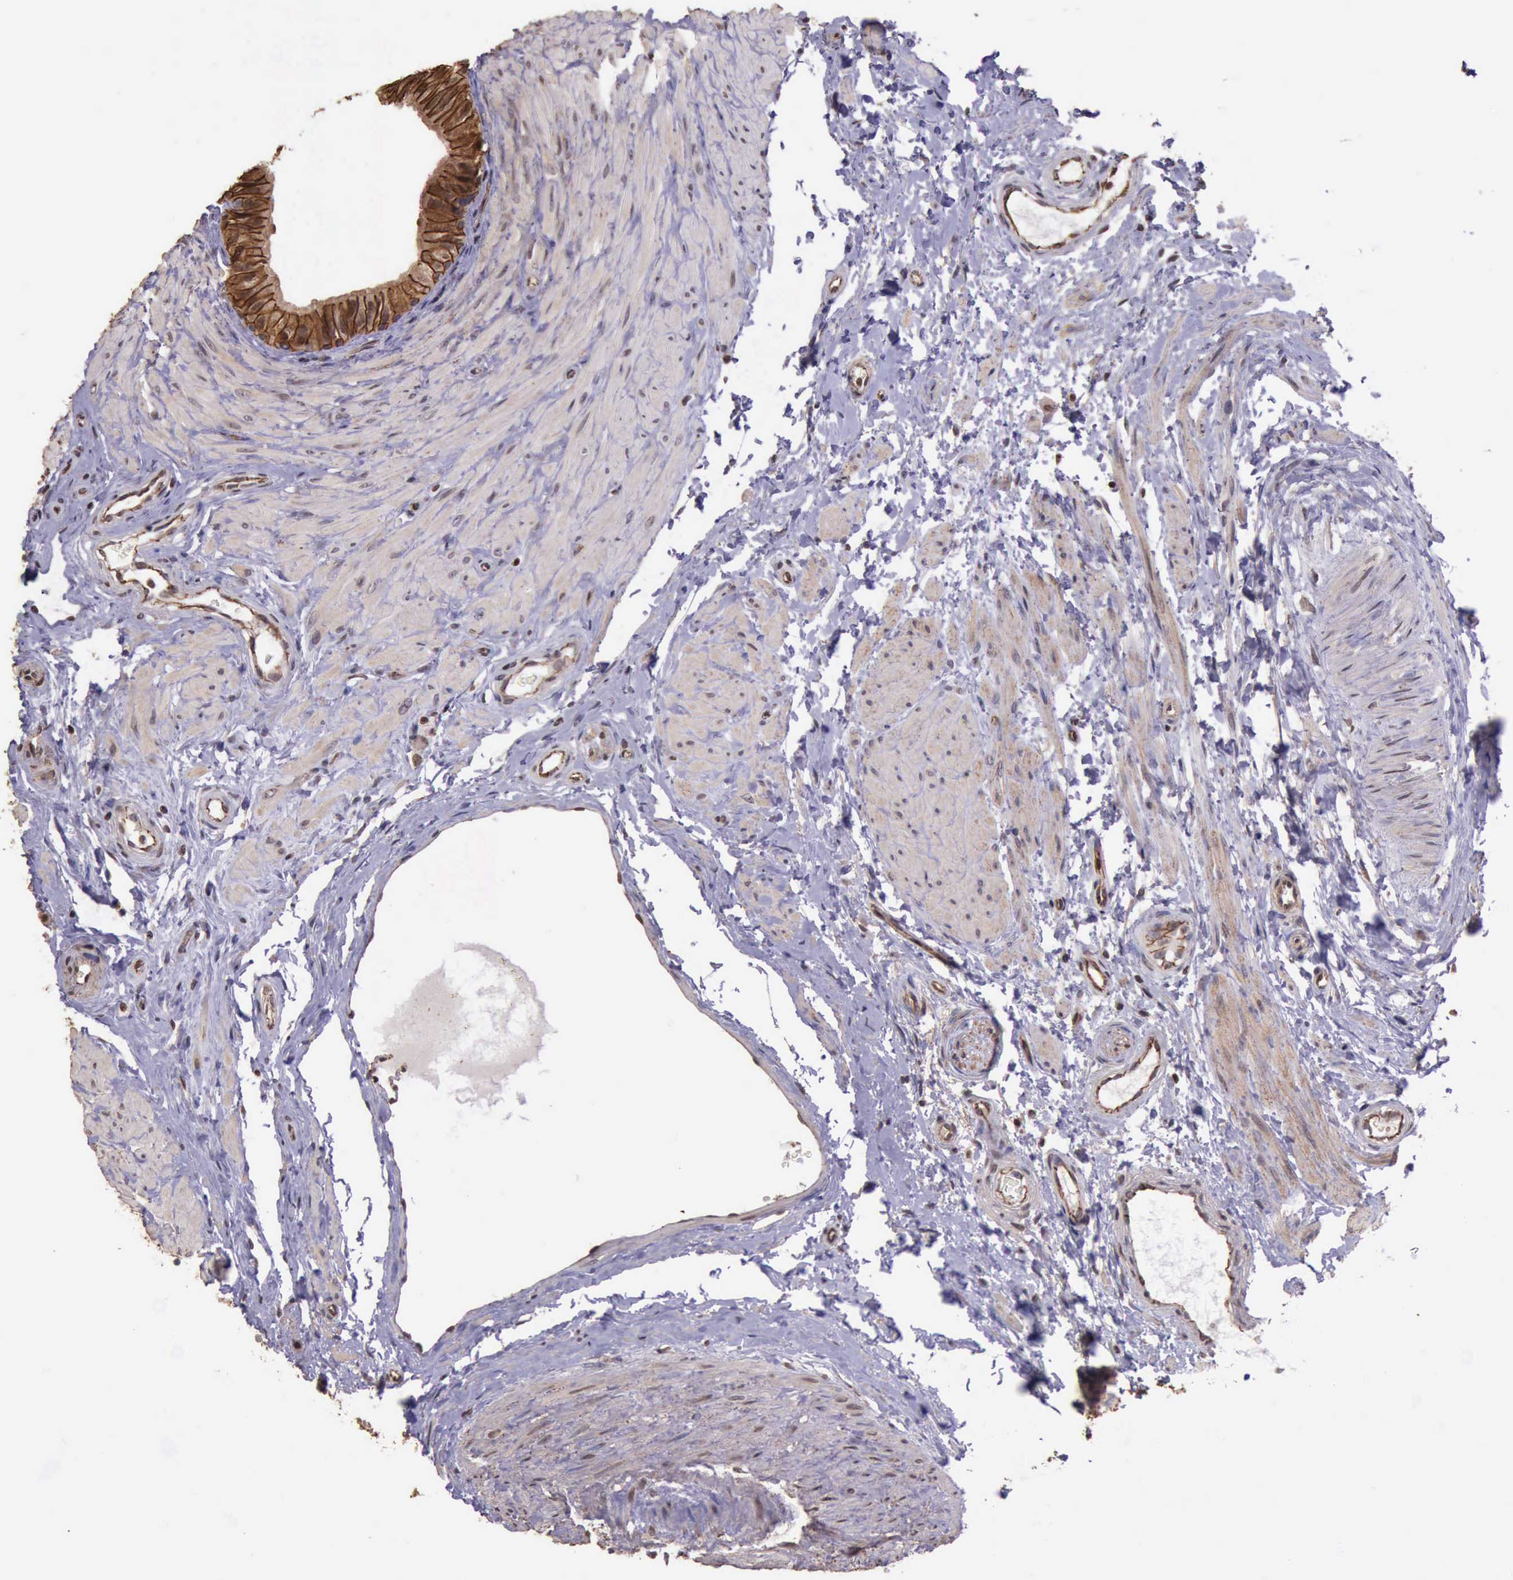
{"staining": {"intensity": "strong", "quantity": ">75%", "location": "cytoplasmic/membranous"}, "tissue": "epididymis", "cell_type": "Glandular cells", "image_type": "normal", "snomed": [{"axis": "morphology", "description": "Normal tissue, NOS"}, {"axis": "topography", "description": "Epididymis"}], "caption": "Protein staining by IHC shows strong cytoplasmic/membranous positivity in about >75% of glandular cells in unremarkable epididymis.", "gene": "CTNNB1", "patient": {"sex": "male", "age": 68}}